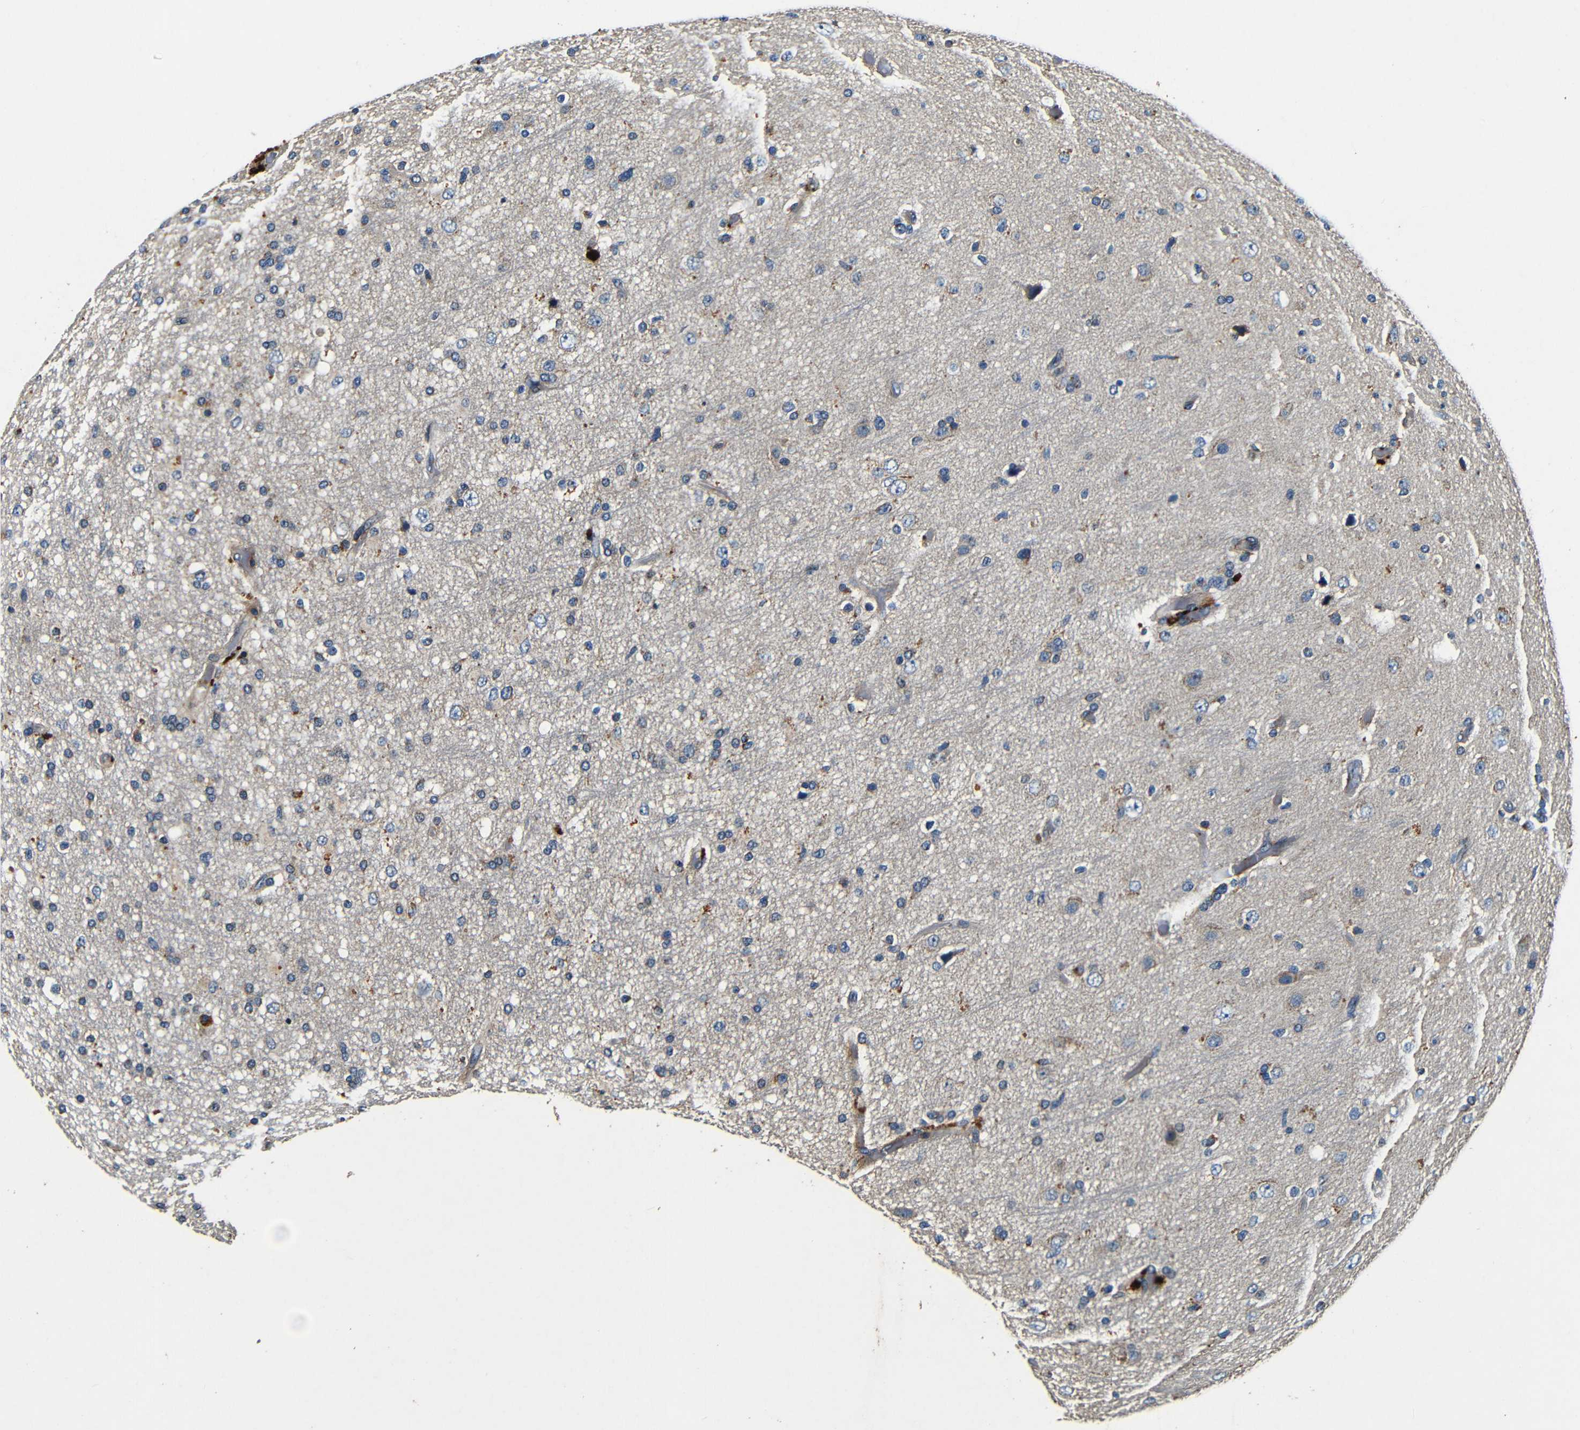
{"staining": {"intensity": "moderate", "quantity": "<25%", "location": "cytoplasmic/membranous"}, "tissue": "glioma", "cell_type": "Tumor cells", "image_type": "cancer", "snomed": [{"axis": "morphology", "description": "Glioma, malignant, High grade"}, {"axis": "topography", "description": "Brain"}], "caption": "Glioma stained with a protein marker exhibits moderate staining in tumor cells.", "gene": "MTX1", "patient": {"sex": "male", "age": 33}}